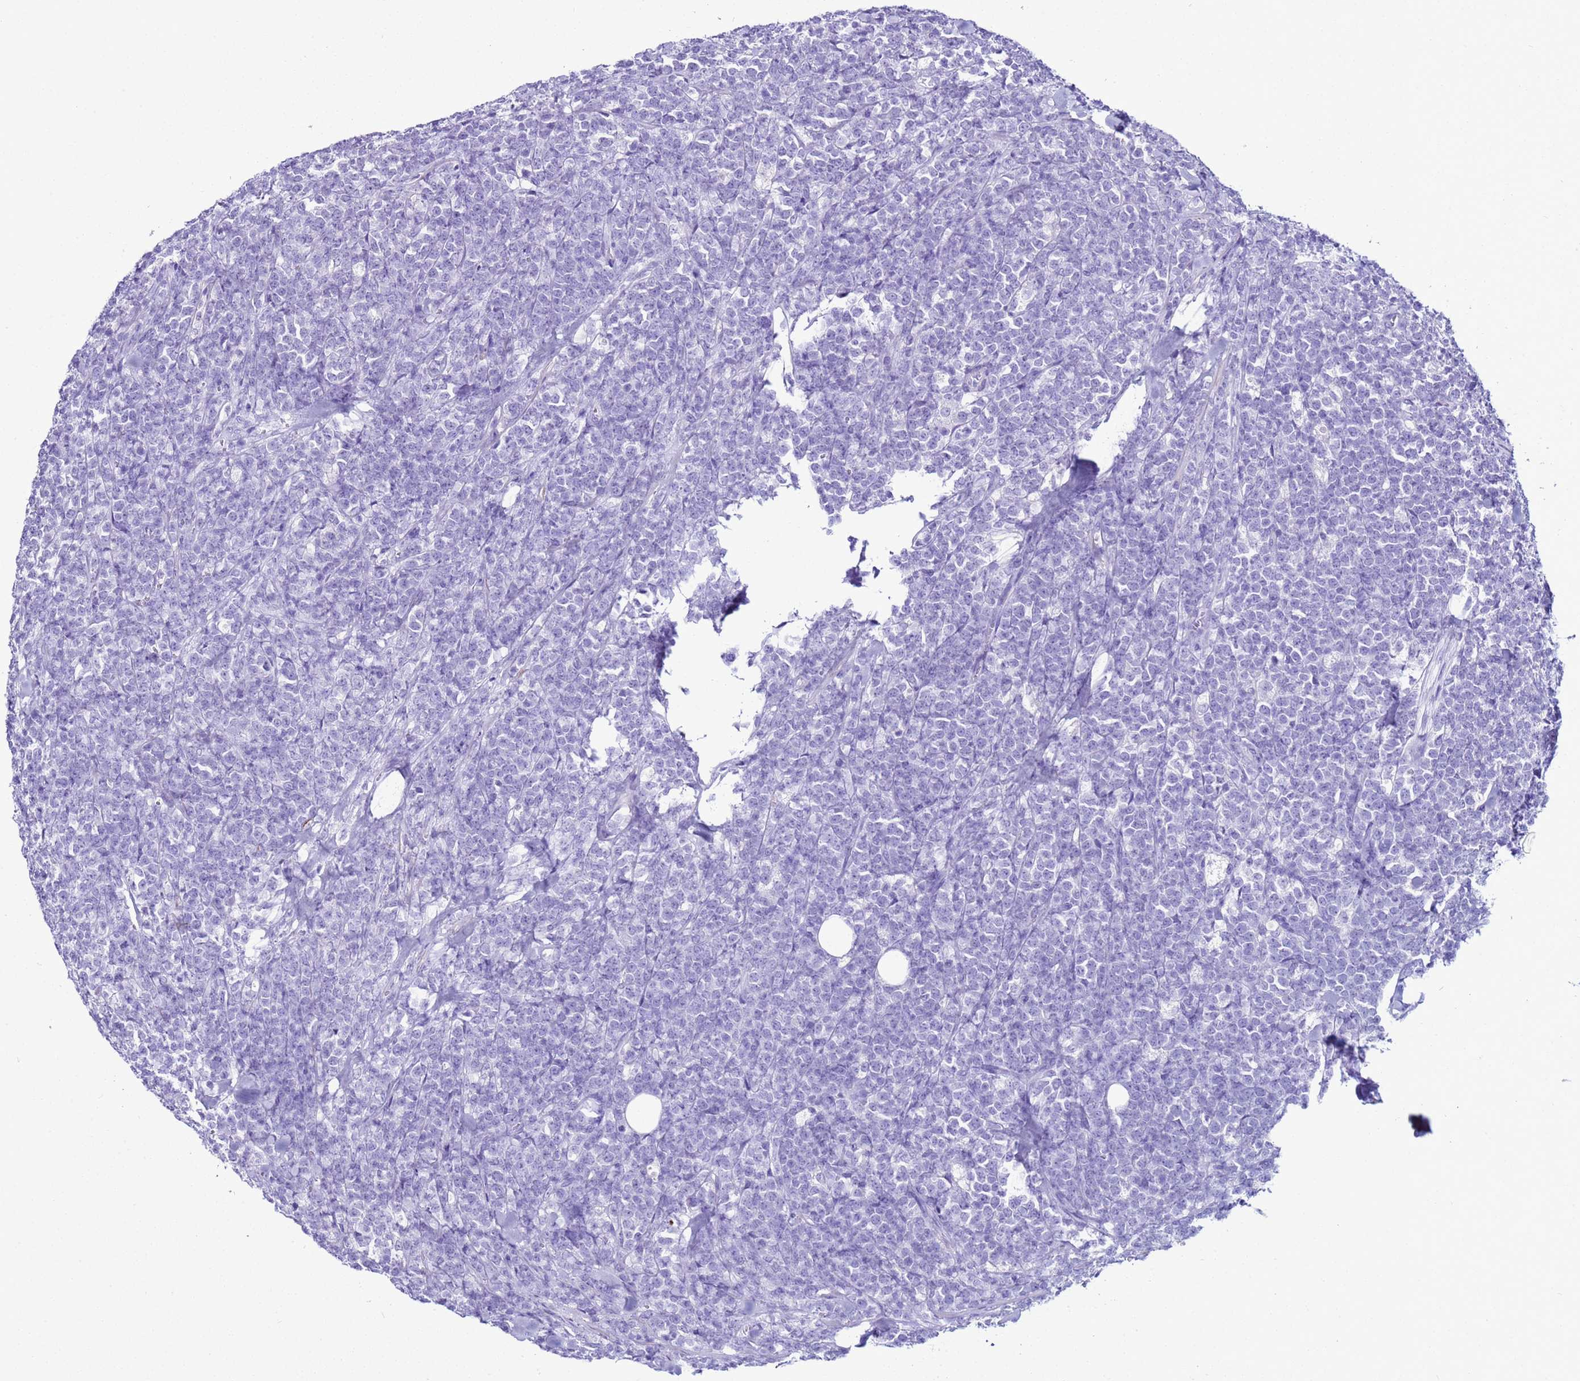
{"staining": {"intensity": "negative", "quantity": "none", "location": "none"}, "tissue": "lymphoma", "cell_type": "Tumor cells", "image_type": "cancer", "snomed": [{"axis": "morphology", "description": "Malignant lymphoma, non-Hodgkin's type, High grade"}, {"axis": "topography", "description": "Small intestine"}], "caption": "Lymphoma was stained to show a protein in brown. There is no significant positivity in tumor cells.", "gene": "LCMT1", "patient": {"sex": "male", "age": 8}}